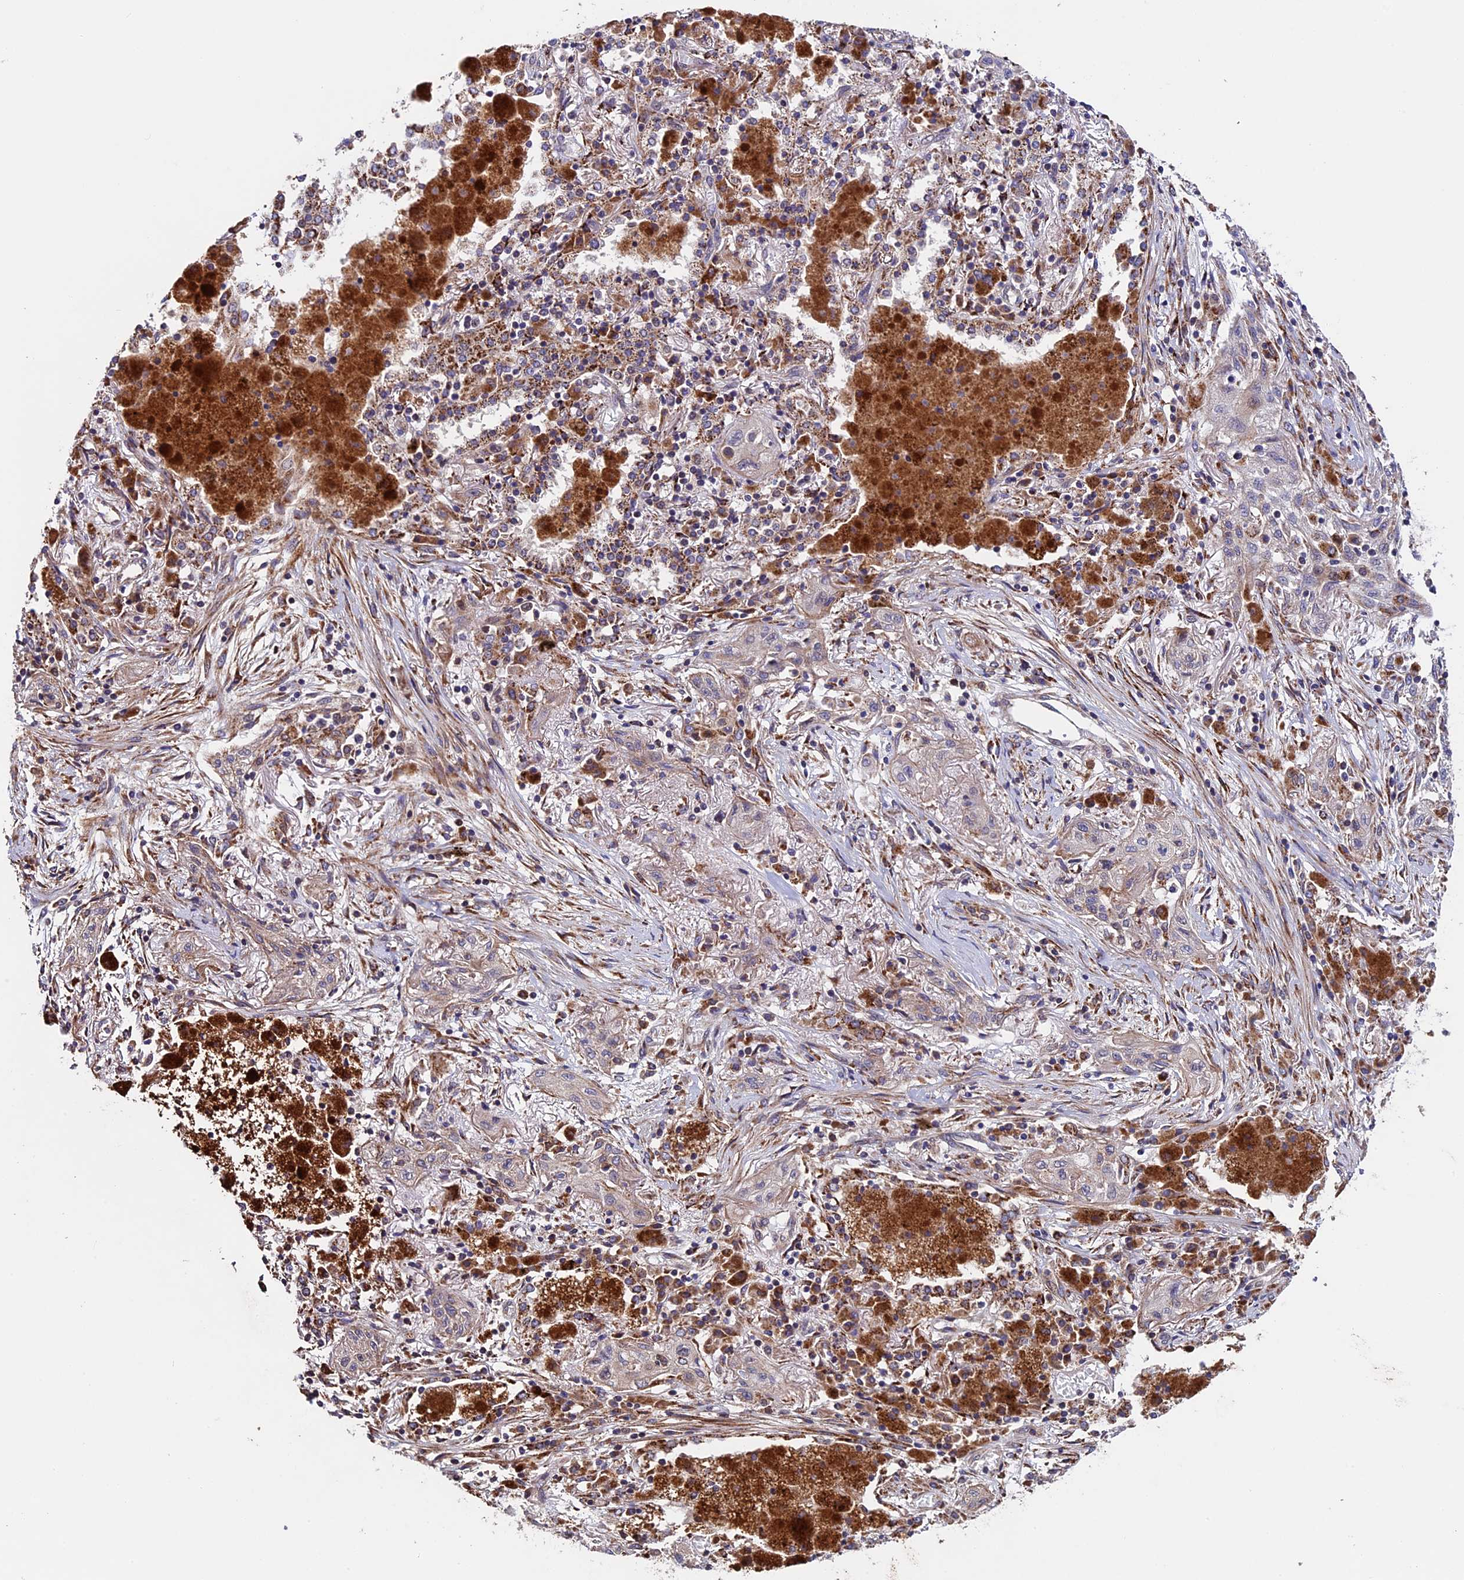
{"staining": {"intensity": "weak", "quantity": ">75%", "location": "cytoplasmic/membranous"}, "tissue": "lung cancer", "cell_type": "Tumor cells", "image_type": "cancer", "snomed": [{"axis": "morphology", "description": "Squamous cell carcinoma, NOS"}, {"axis": "topography", "description": "Lung"}], "caption": "A brown stain shows weak cytoplasmic/membranous positivity of a protein in squamous cell carcinoma (lung) tumor cells.", "gene": "RNF17", "patient": {"sex": "female", "age": 47}}